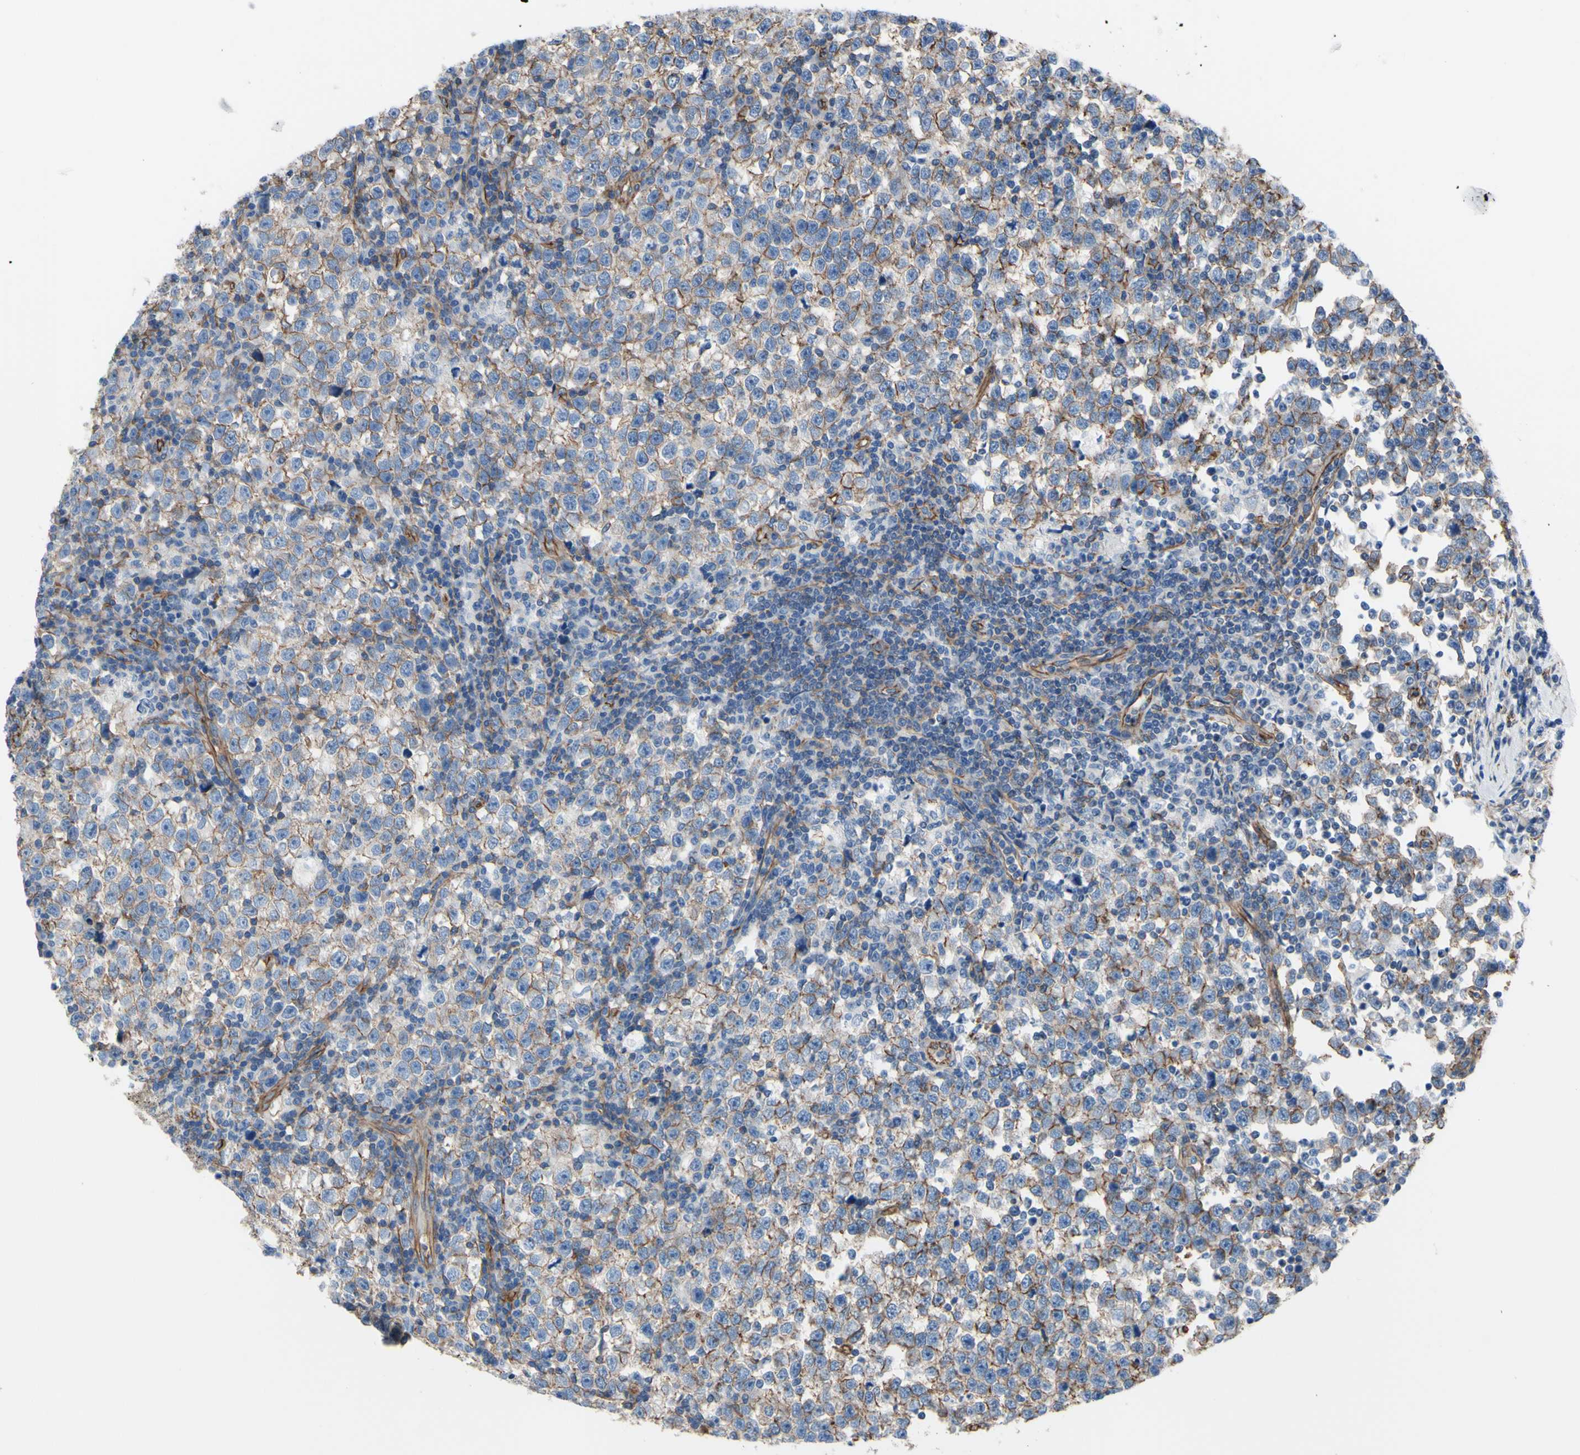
{"staining": {"intensity": "moderate", "quantity": ">75%", "location": "cytoplasmic/membranous"}, "tissue": "testis cancer", "cell_type": "Tumor cells", "image_type": "cancer", "snomed": [{"axis": "morphology", "description": "Seminoma, NOS"}, {"axis": "topography", "description": "Testis"}], "caption": "Testis seminoma stained with DAB IHC shows medium levels of moderate cytoplasmic/membranous positivity in approximately >75% of tumor cells.", "gene": "TPBG", "patient": {"sex": "male", "age": 43}}